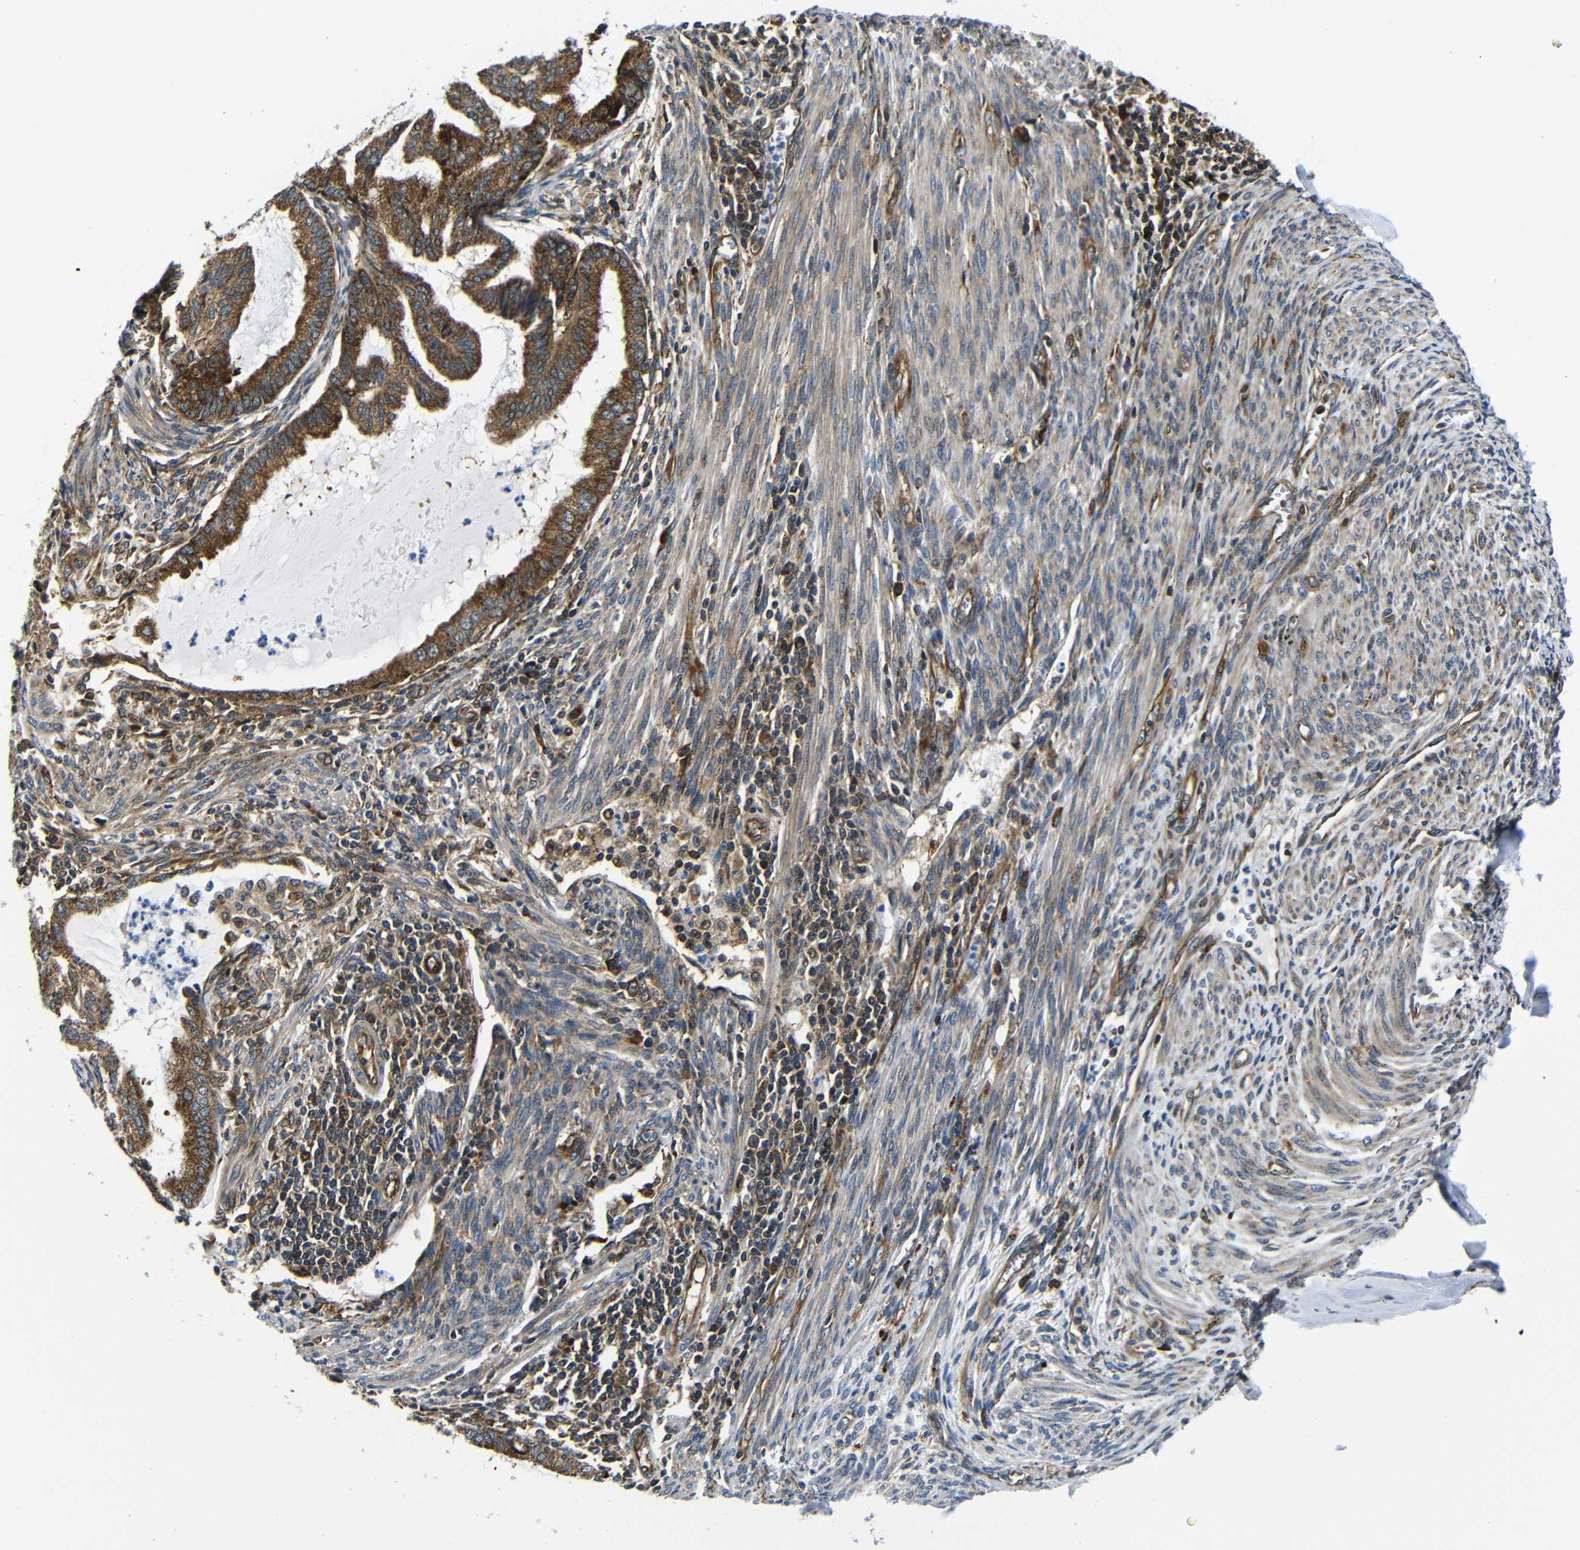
{"staining": {"intensity": "moderate", "quantity": ">75%", "location": "cytoplasmic/membranous"}, "tissue": "cervical cancer", "cell_type": "Tumor cells", "image_type": "cancer", "snomed": [{"axis": "morphology", "description": "Normal tissue, NOS"}, {"axis": "morphology", "description": "Adenocarcinoma, NOS"}, {"axis": "topography", "description": "Cervix"}, {"axis": "topography", "description": "Endometrium"}], "caption": "Human cervical adenocarcinoma stained with a protein marker displays moderate staining in tumor cells.", "gene": "ABCE1", "patient": {"sex": "female", "age": 86}}